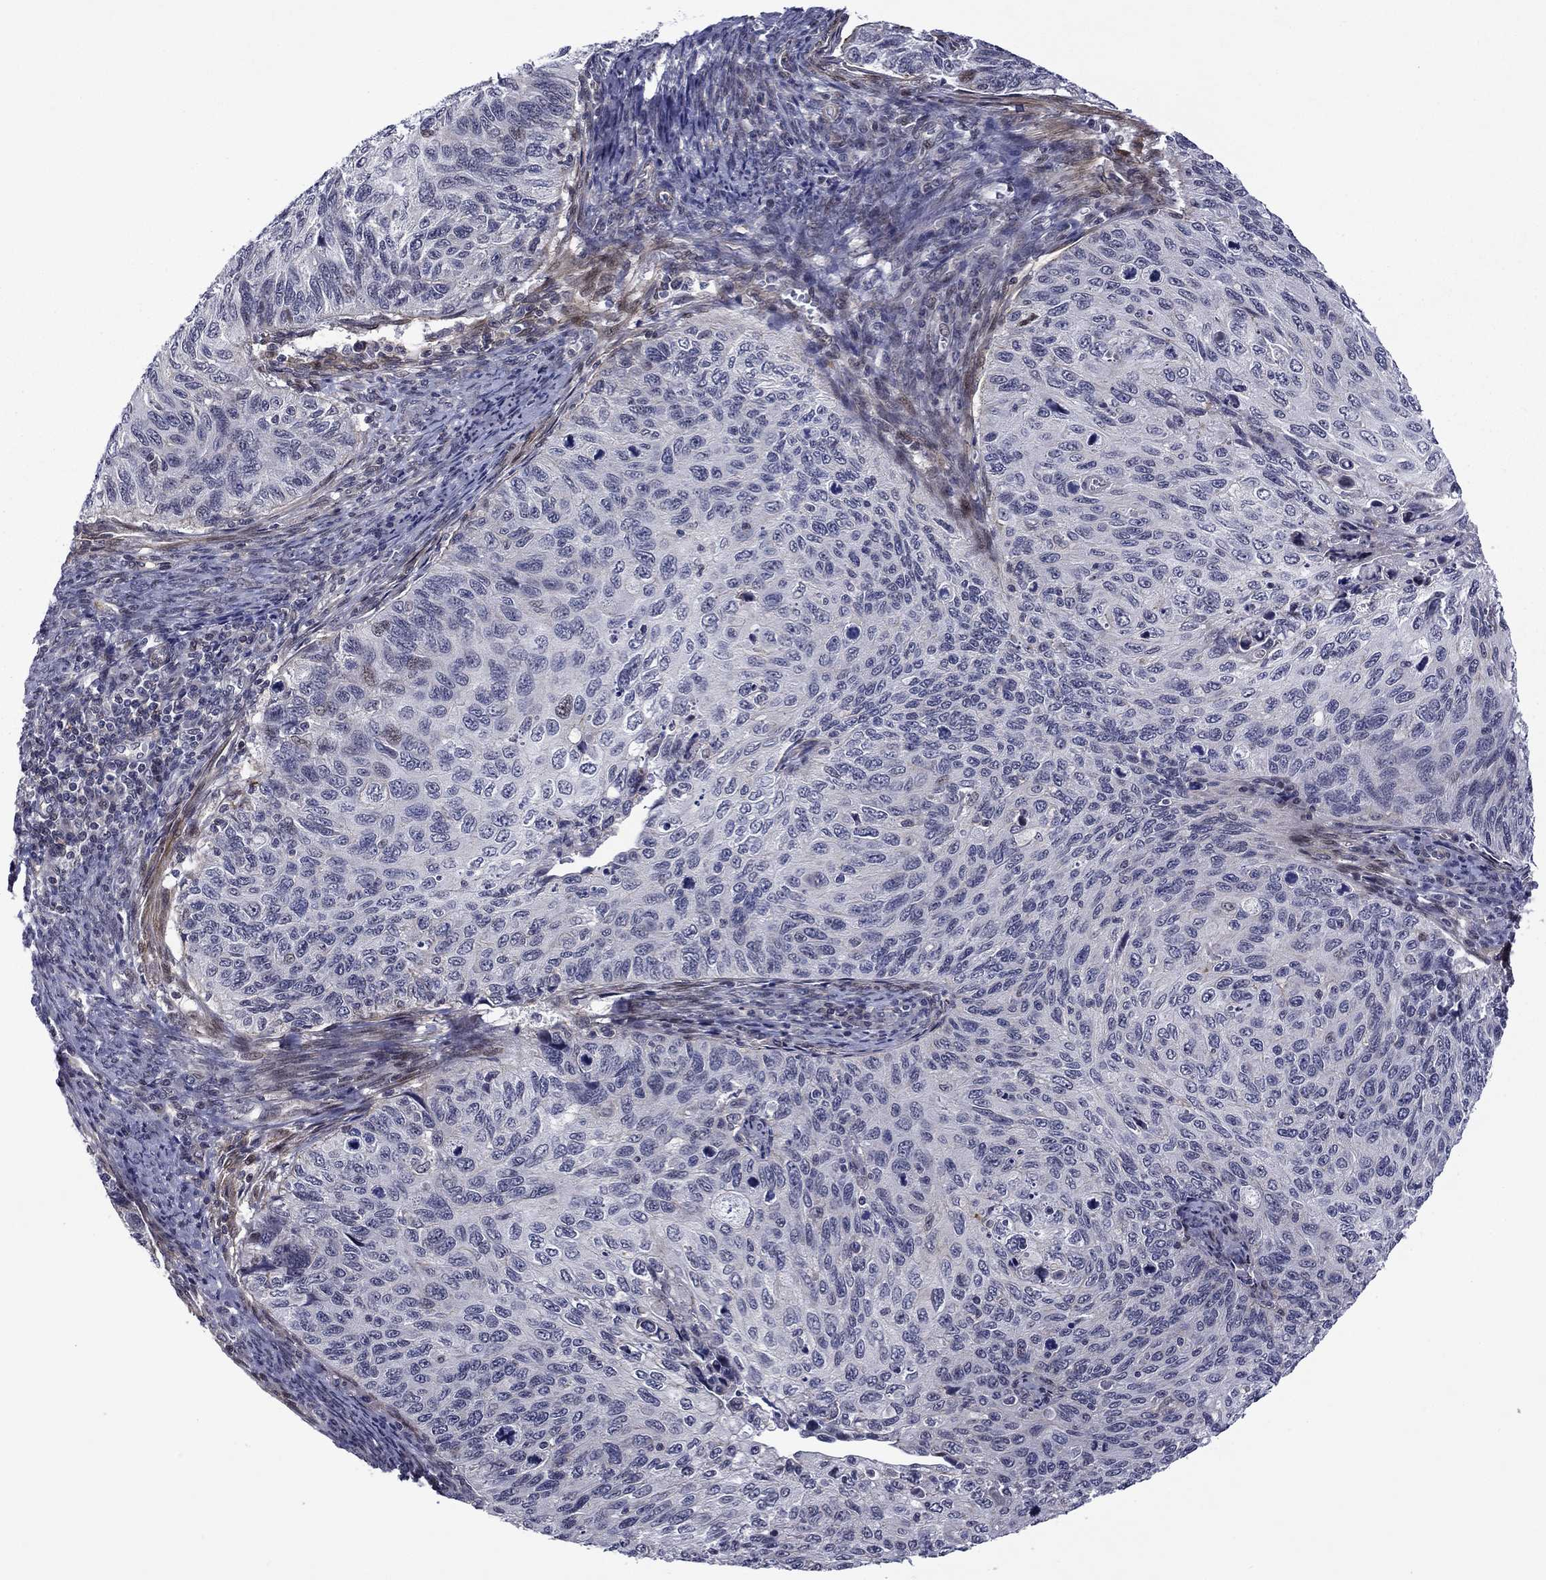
{"staining": {"intensity": "negative", "quantity": "none", "location": "none"}, "tissue": "cervical cancer", "cell_type": "Tumor cells", "image_type": "cancer", "snomed": [{"axis": "morphology", "description": "Squamous cell carcinoma, NOS"}, {"axis": "topography", "description": "Cervix"}], "caption": "Tumor cells are negative for brown protein staining in squamous cell carcinoma (cervical).", "gene": "B3GAT1", "patient": {"sex": "female", "age": 70}}